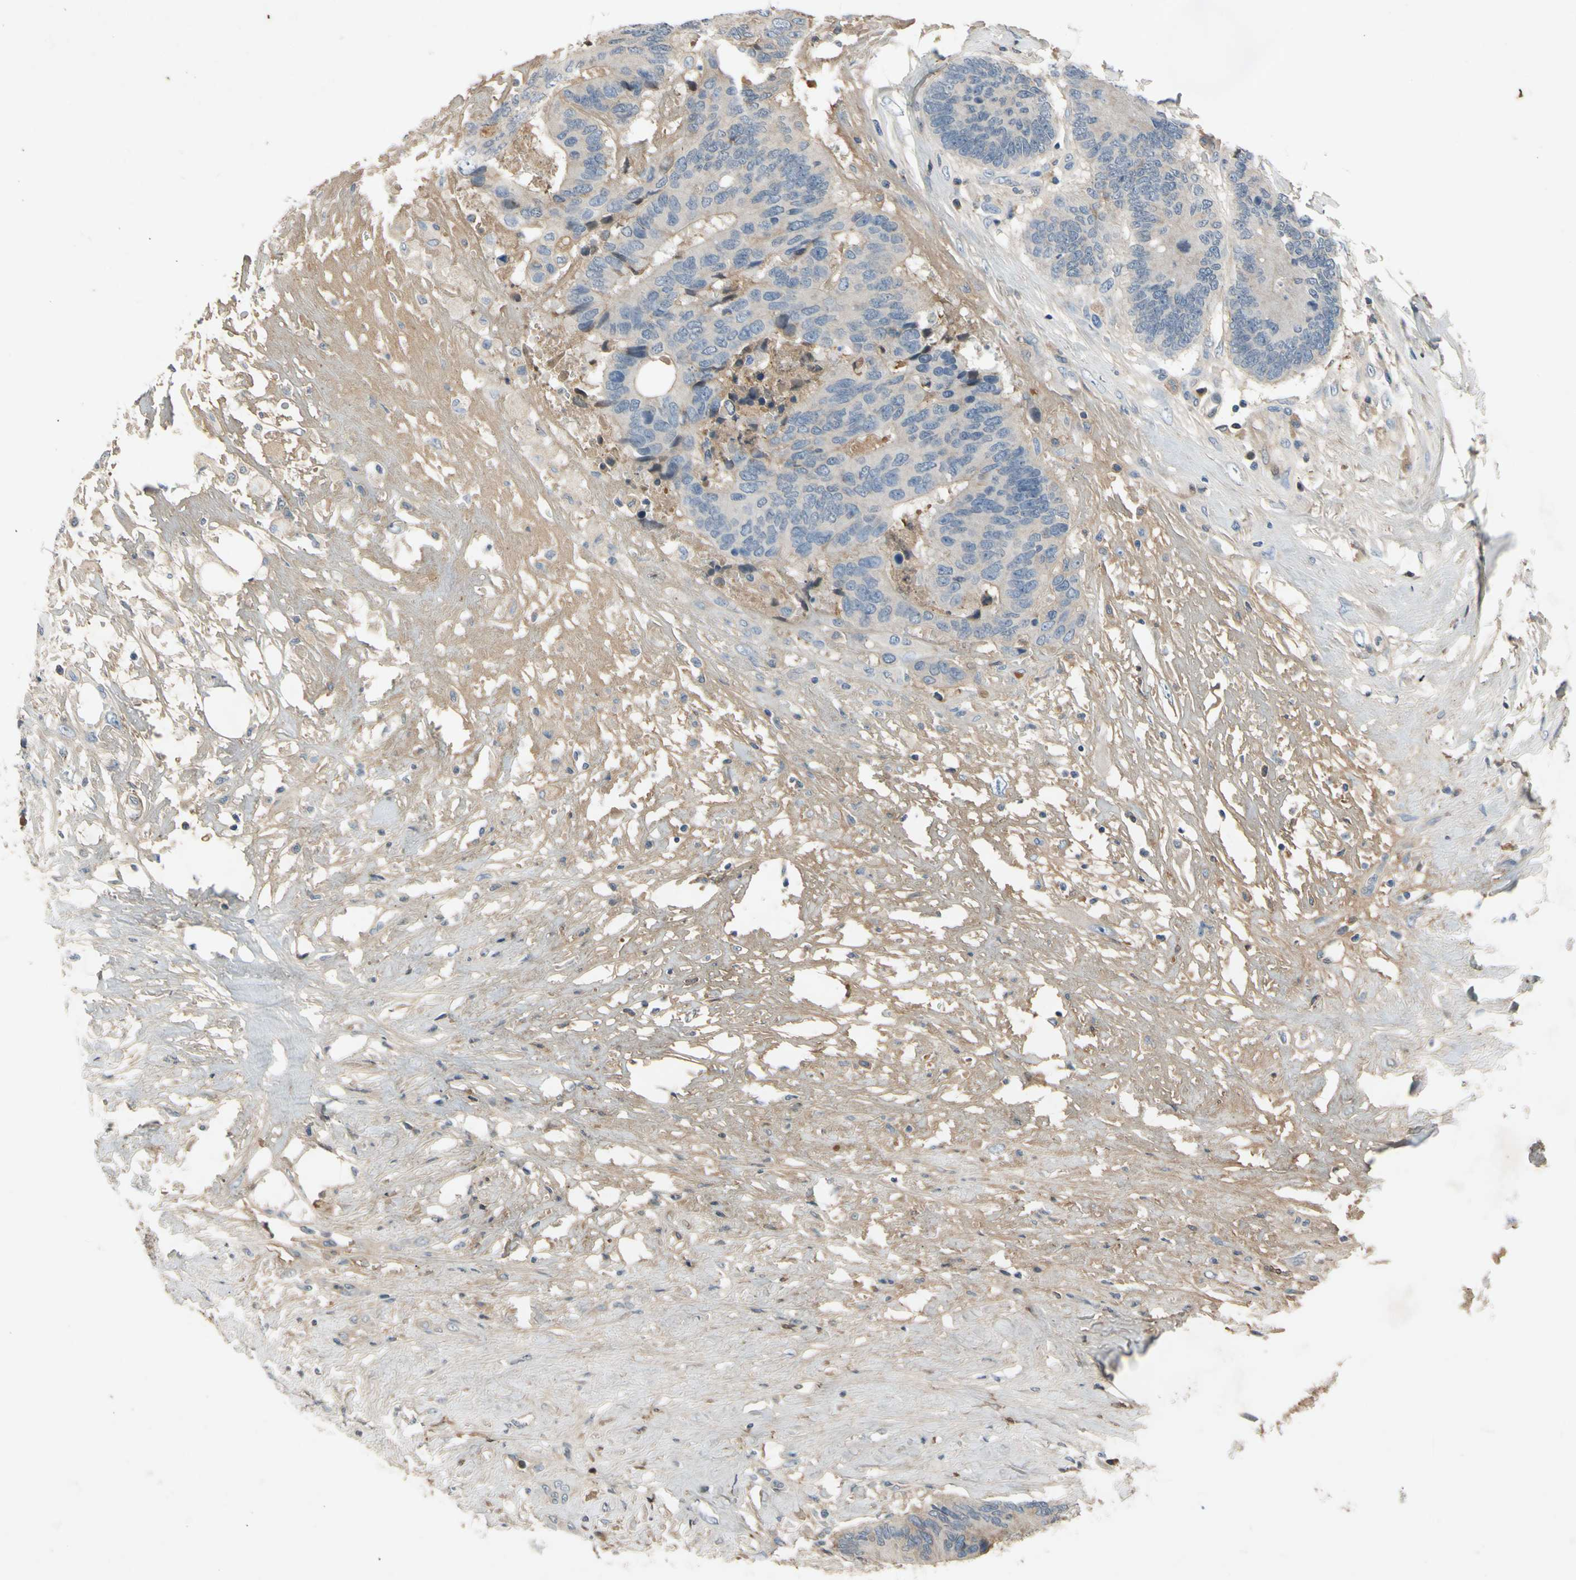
{"staining": {"intensity": "weak", "quantity": "<25%", "location": "cytoplasmic/membranous"}, "tissue": "colorectal cancer", "cell_type": "Tumor cells", "image_type": "cancer", "snomed": [{"axis": "morphology", "description": "Adenocarcinoma, NOS"}, {"axis": "topography", "description": "Rectum"}], "caption": "The micrograph exhibits no staining of tumor cells in adenocarcinoma (colorectal). The staining is performed using DAB (3,3'-diaminobenzidine) brown chromogen with nuclei counter-stained in using hematoxylin.", "gene": "TIMP2", "patient": {"sex": "male", "age": 55}}